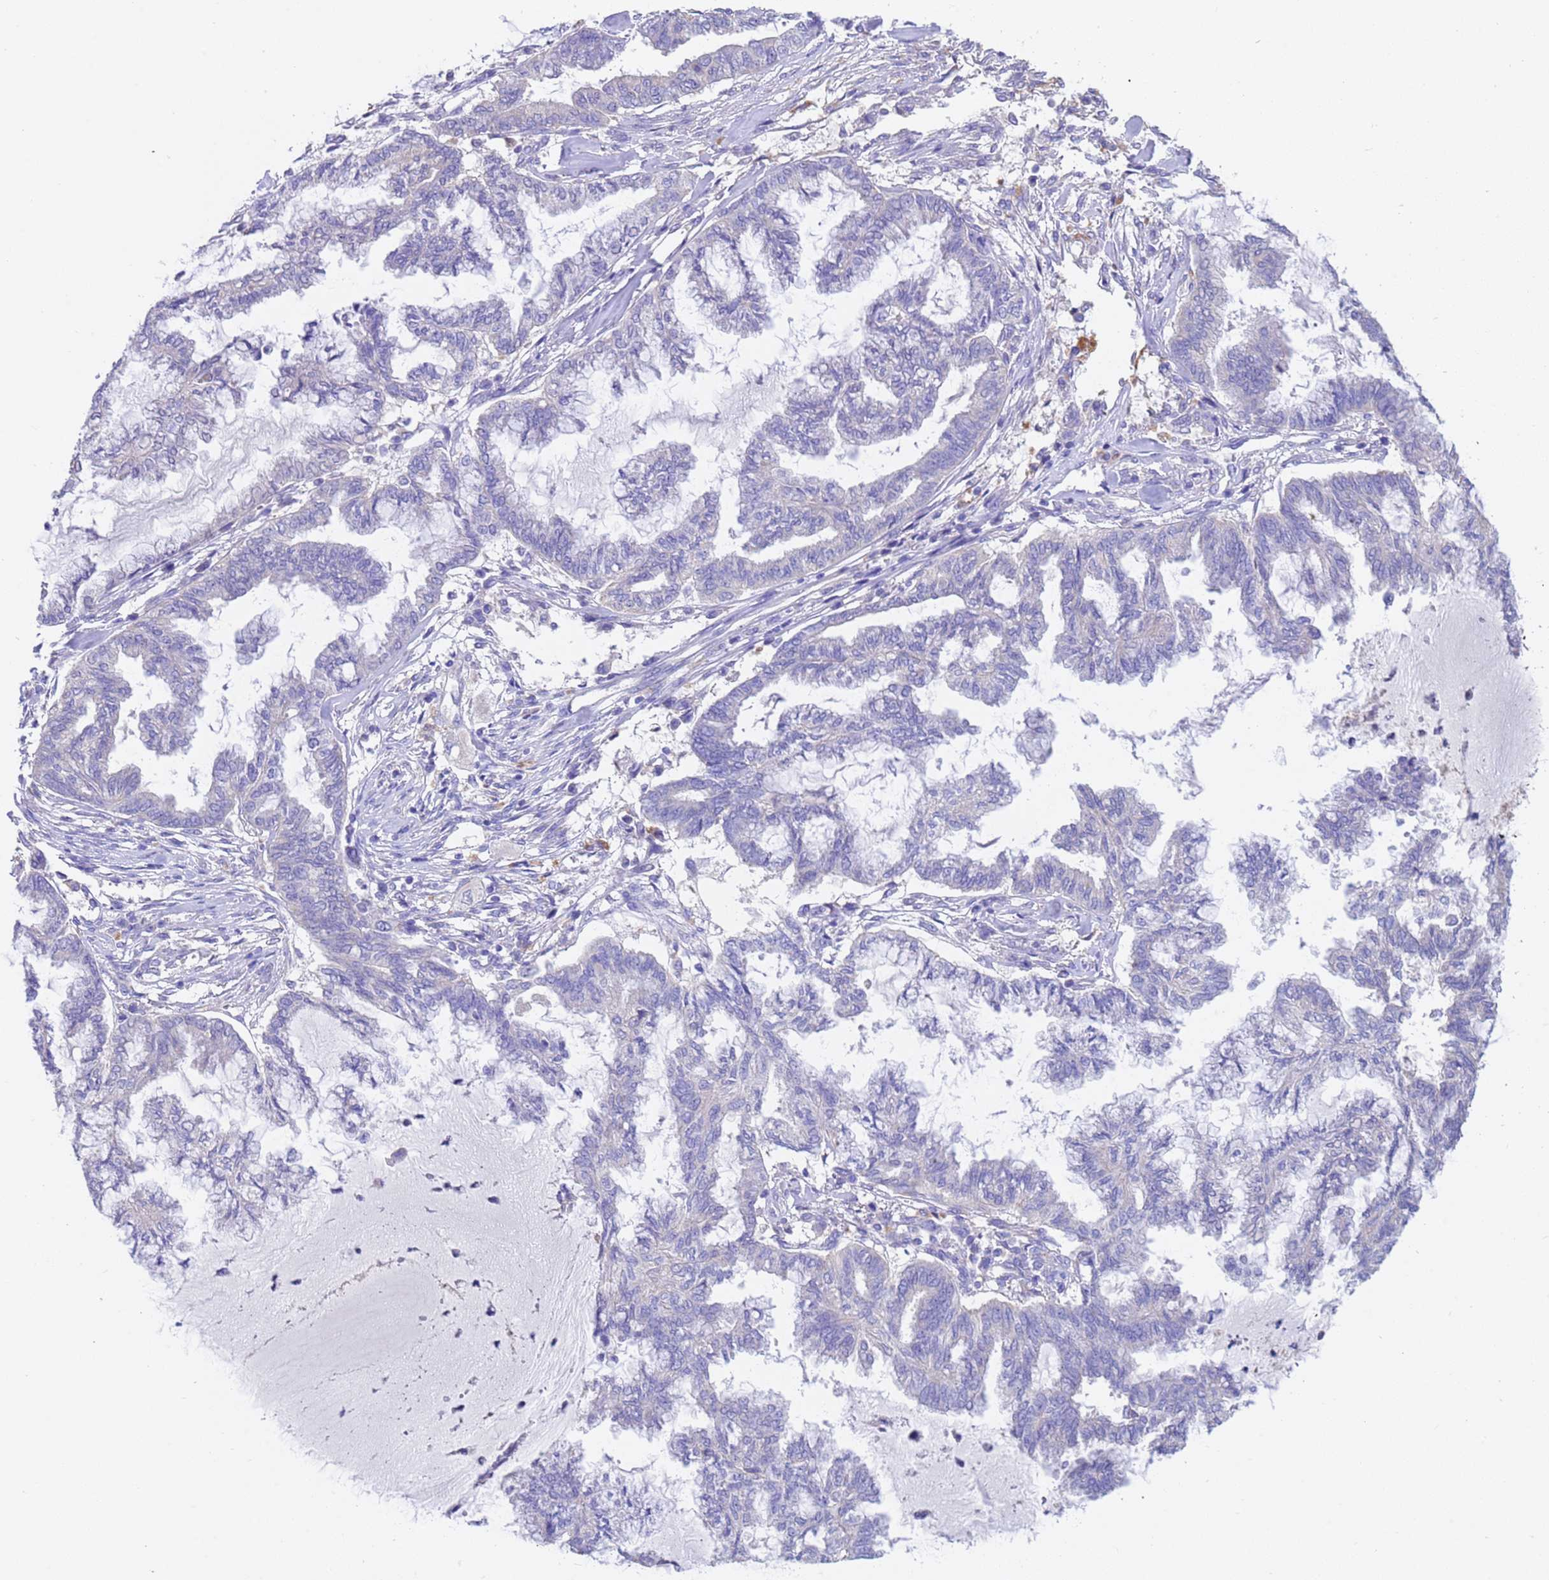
{"staining": {"intensity": "negative", "quantity": "none", "location": "none"}, "tissue": "endometrial cancer", "cell_type": "Tumor cells", "image_type": "cancer", "snomed": [{"axis": "morphology", "description": "Adenocarcinoma, NOS"}, {"axis": "topography", "description": "Endometrium"}], "caption": "Photomicrograph shows no protein staining in tumor cells of endometrial adenocarcinoma tissue.", "gene": "SRL", "patient": {"sex": "female", "age": 86}}